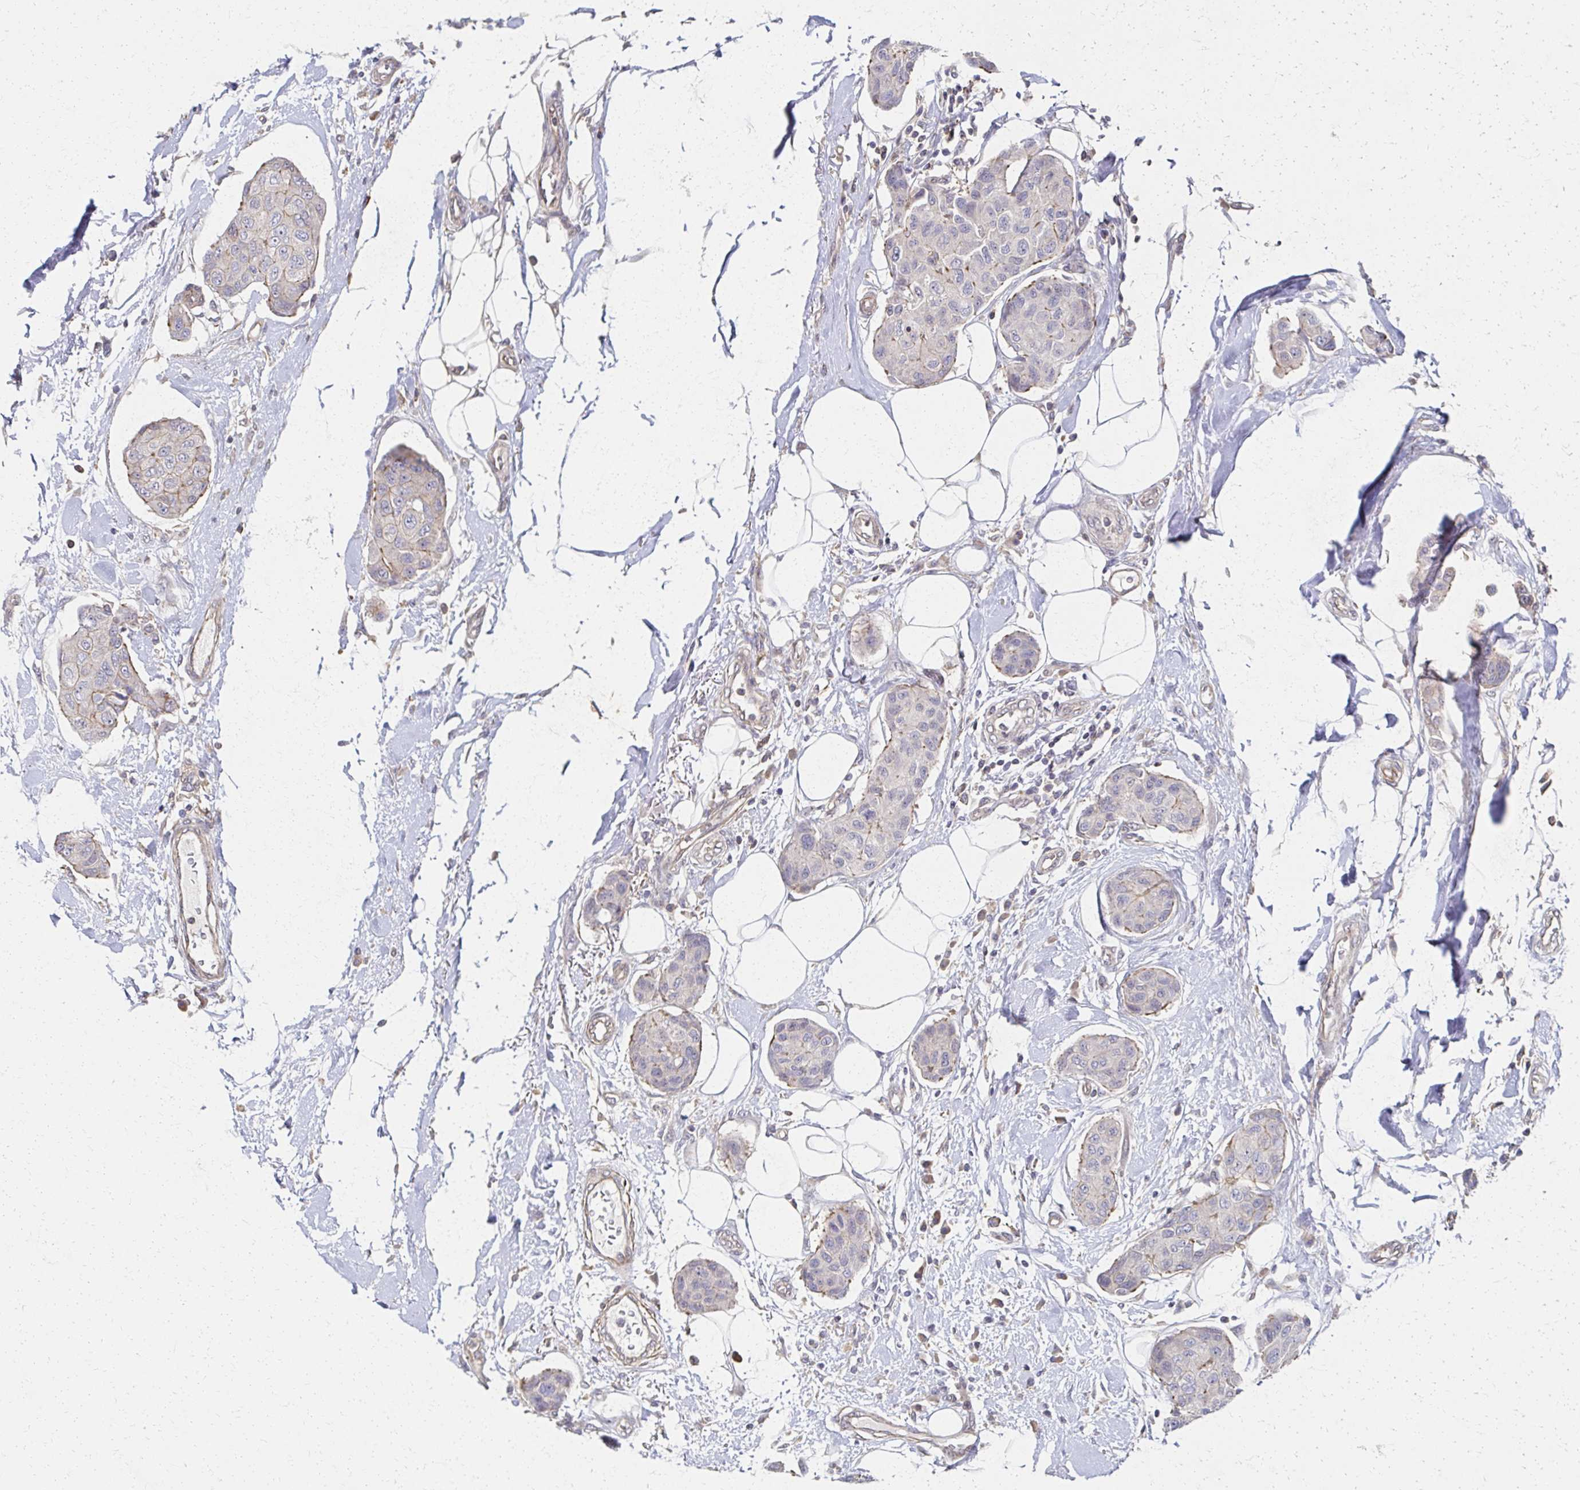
{"staining": {"intensity": "negative", "quantity": "none", "location": "none"}, "tissue": "breast cancer", "cell_type": "Tumor cells", "image_type": "cancer", "snomed": [{"axis": "morphology", "description": "Duct carcinoma"}, {"axis": "topography", "description": "Breast"}, {"axis": "topography", "description": "Lymph node"}], "caption": "Human breast invasive ductal carcinoma stained for a protein using immunohistochemistry displays no staining in tumor cells.", "gene": "EOLA2", "patient": {"sex": "female", "age": 80}}